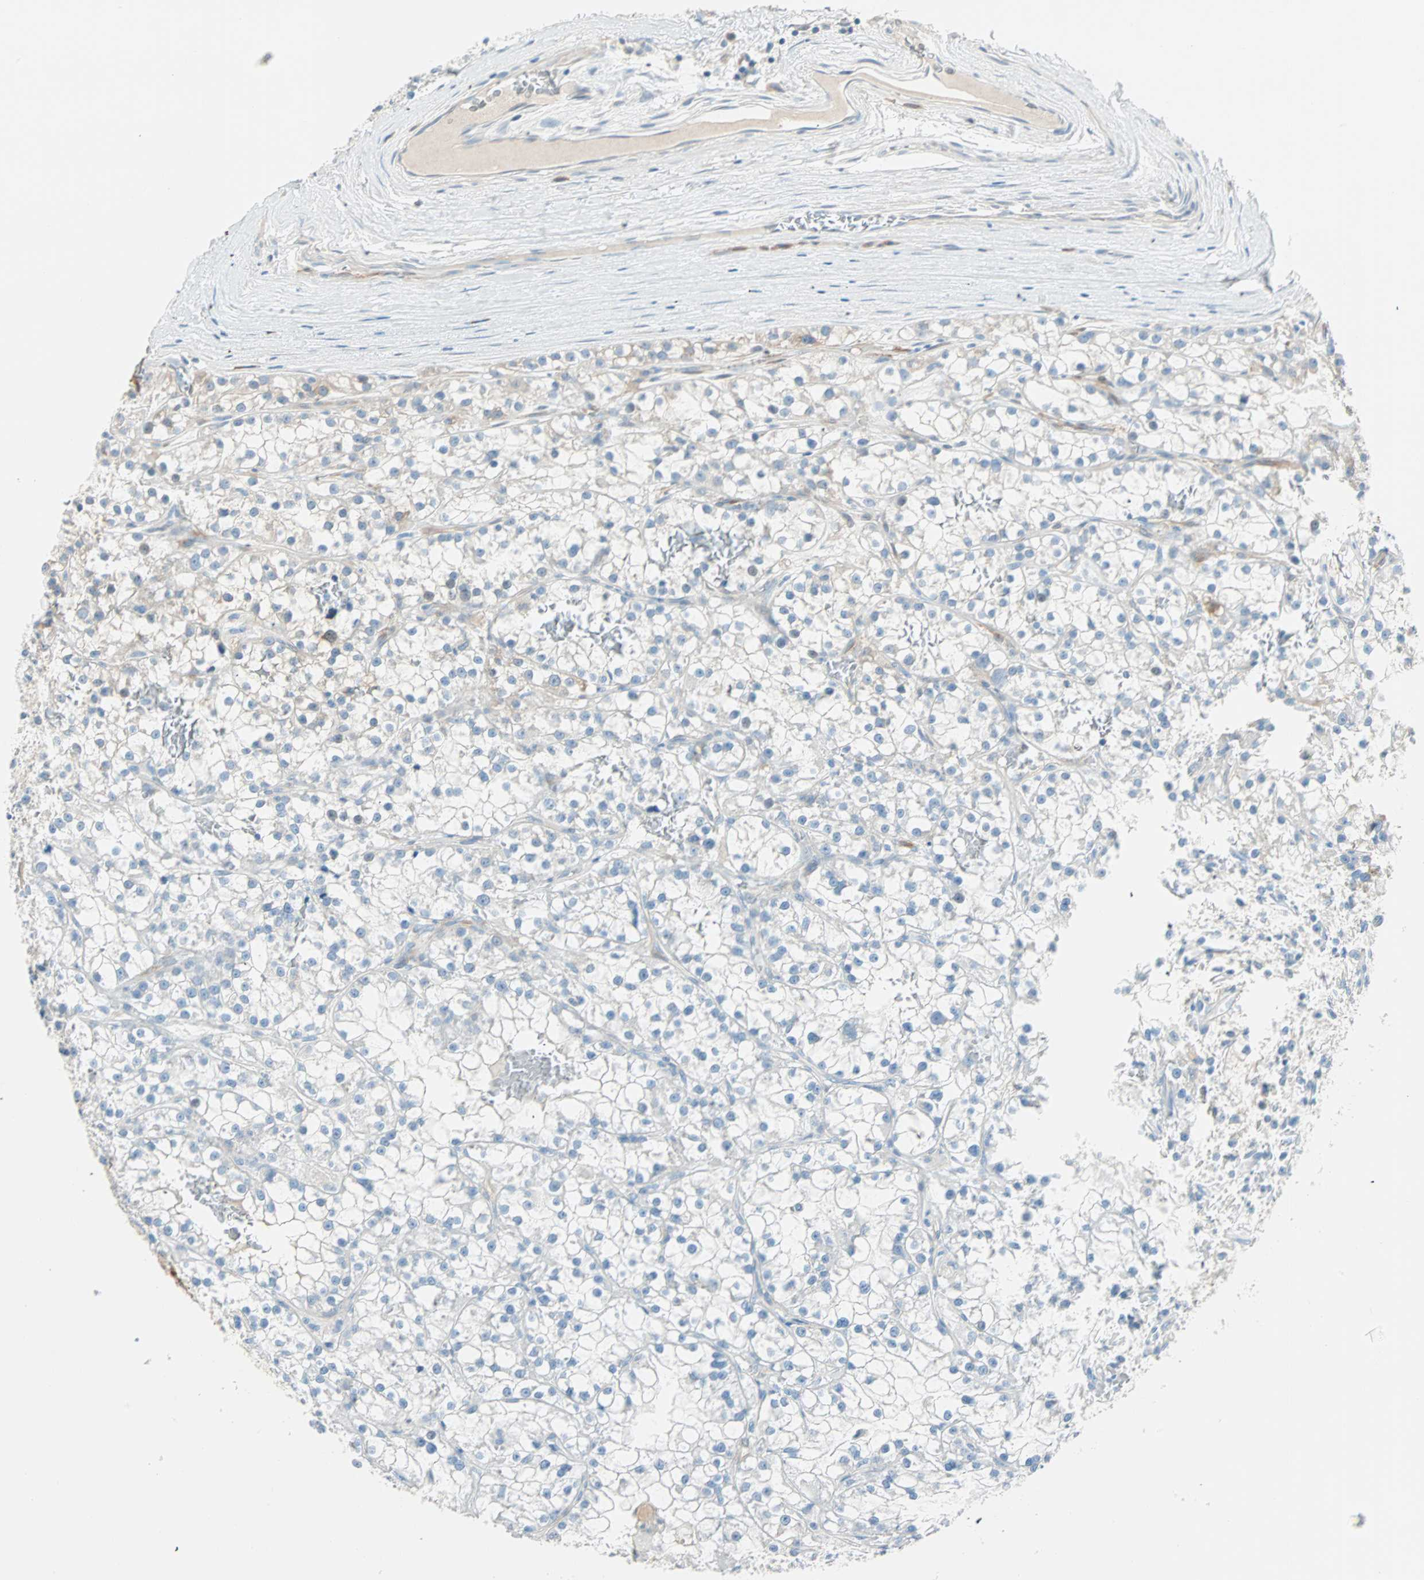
{"staining": {"intensity": "negative", "quantity": "none", "location": "none"}, "tissue": "renal cancer", "cell_type": "Tumor cells", "image_type": "cancer", "snomed": [{"axis": "morphology", "description": "Adenocarcinoma, NOS"}, {"axis": "topography", "description": "Kidney"}], "caption": "Immunohistochemistry (IHC) photomicrograph of neoplastic tissue: adenocarcinoma (renal) stained with DAB (3,3'-diaminobenzidine) demonstrates no significant protein positivity in tumor cells. (Brightfield microscopy of DAB (3,3'-diaminobenzidine) immunohistochemistry (IHC) at high magnification).", "gene": "ATF6", "patient": {"sex": "female", "age": 52}}